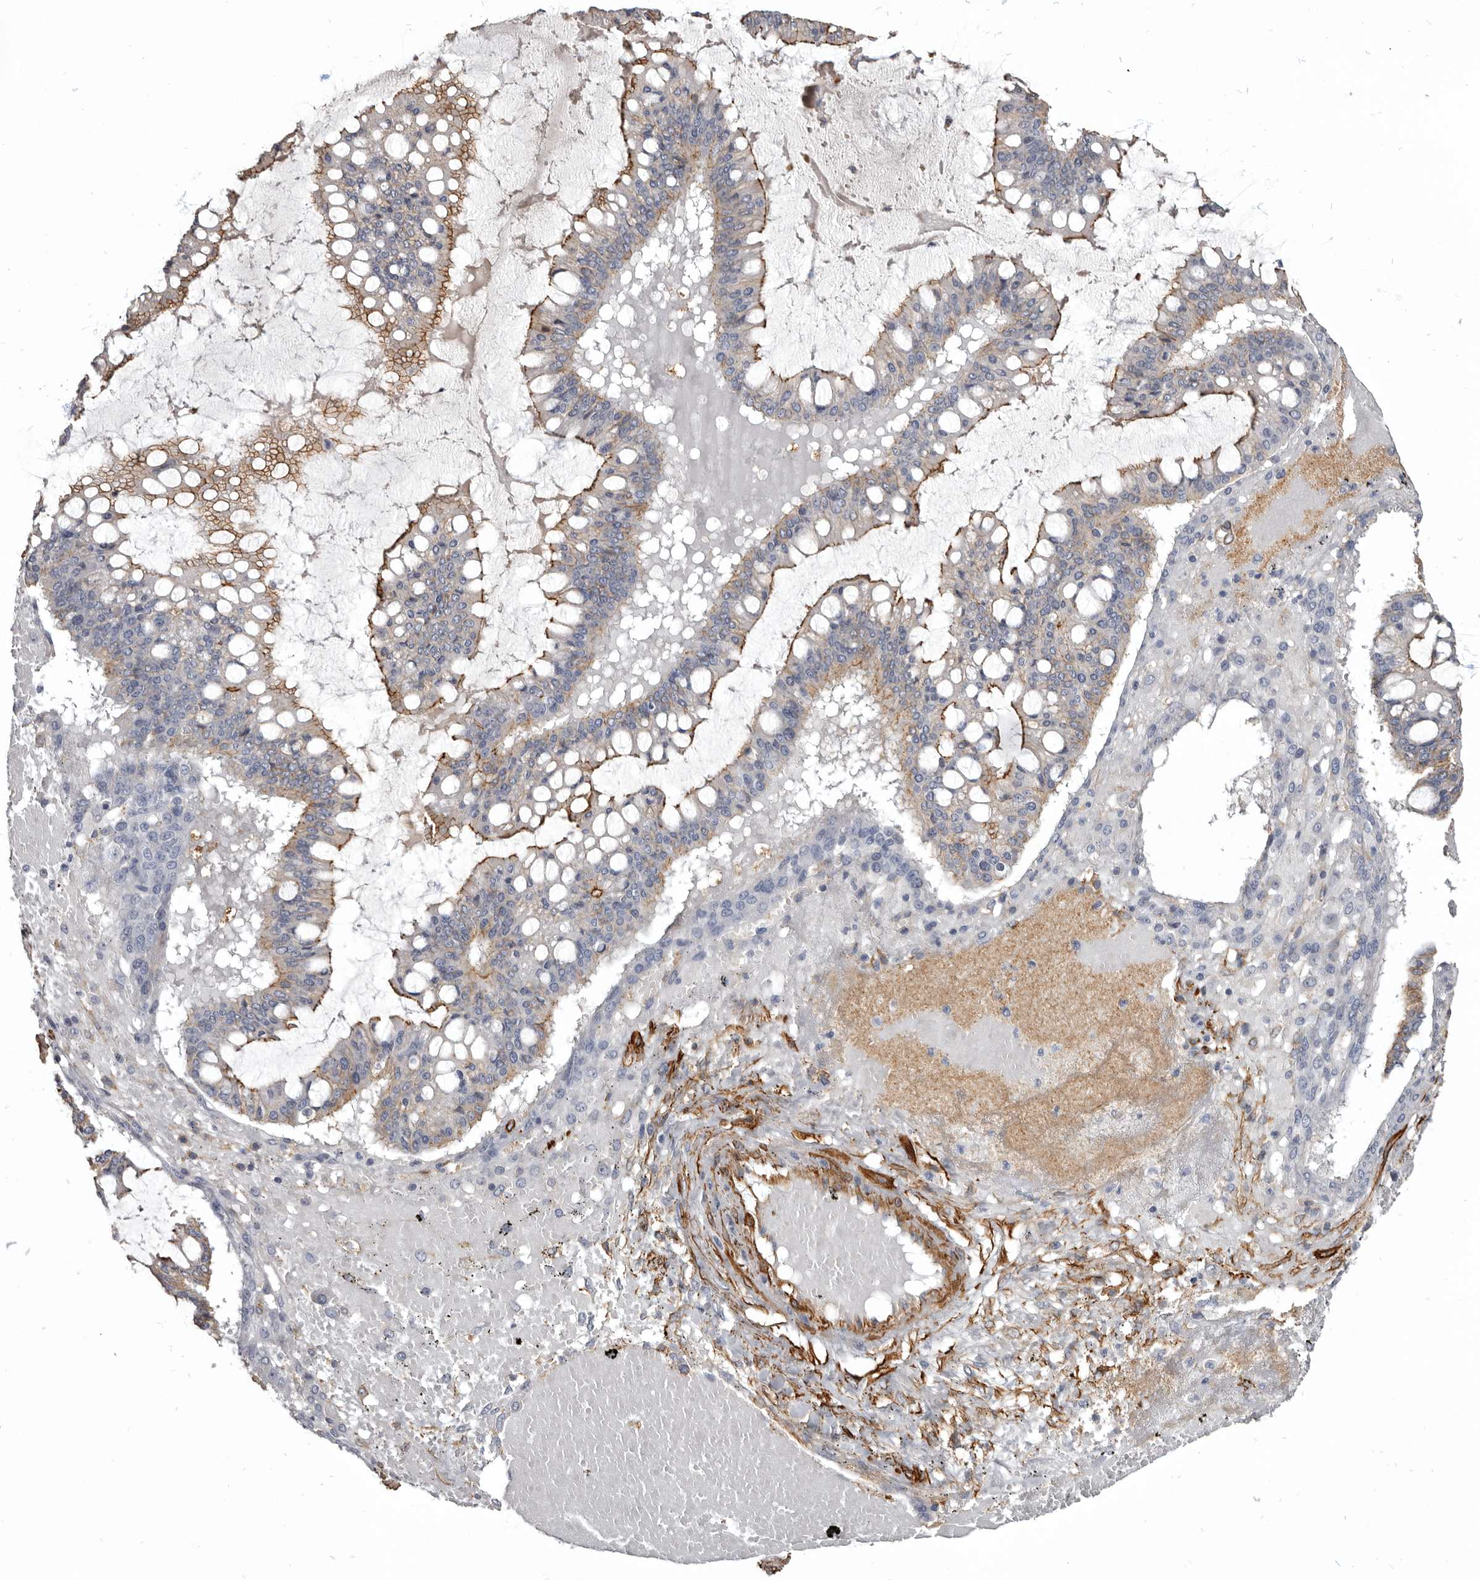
{"staining": {"intensity": "moderate", "quantity": "25%-75%", "location": "cytoplasmic/membranous"}, "tissue": "ovarian cancer", "cell_type": "Tumor cells", "image_type": "cancer", "snomed": [{"axis": "morphology", "description": "Cystadenocarcinoma, mucinous, NOS"}, {"axis": "topography", "description": "Ovary"}], "caption": "High-power microscopy captured an IHC histopathology image of ovarian cancer, revealing moderate cytoplasmic/membranous staining in about 25%-75% of tumor cells. (Stains: DAB in brown, nuclei in blue, Microscopy: brightfield microscopy at high magnification).", "gene": "CGN", "patient": {"sex": "female", "age": 73}}